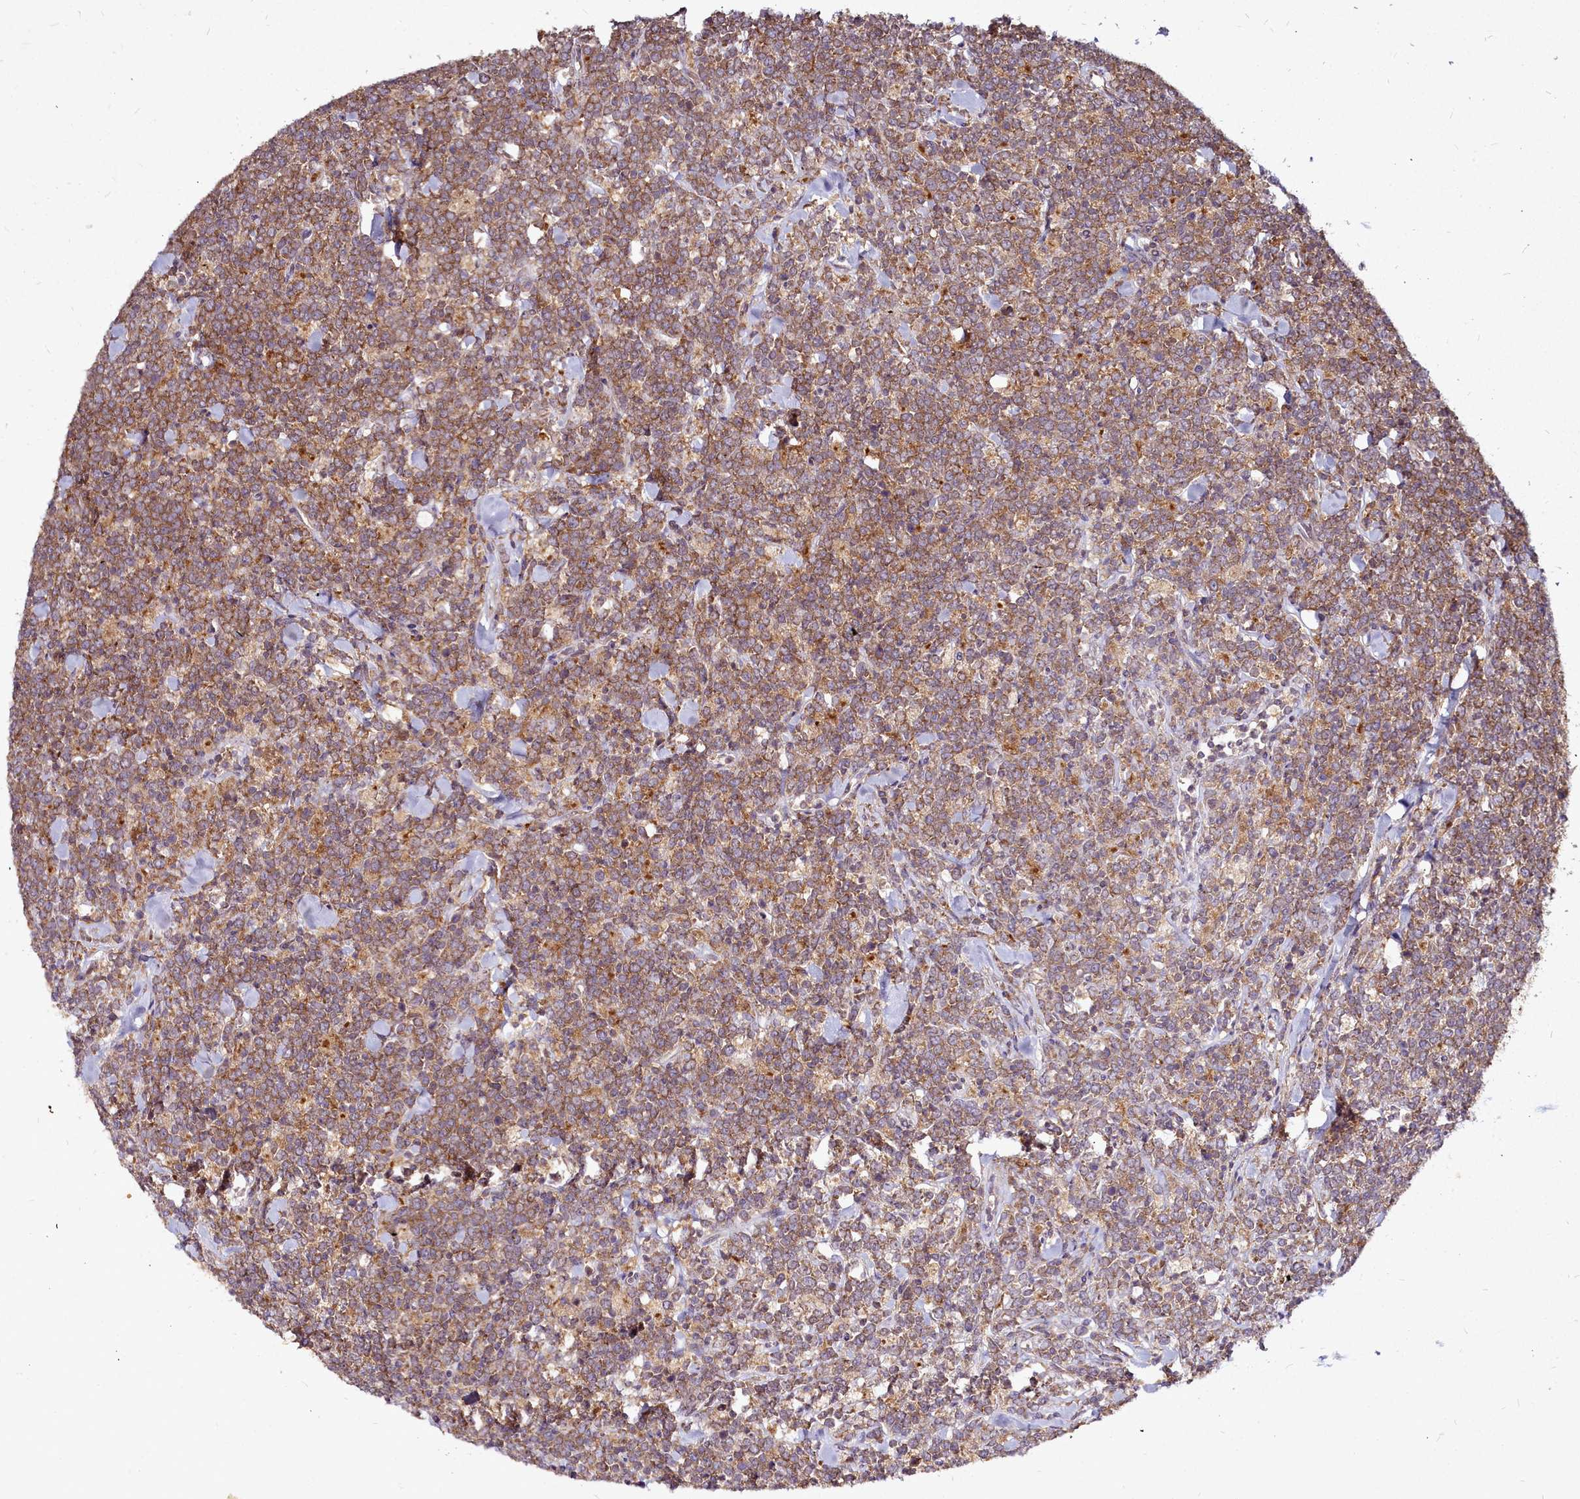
{"staining": {"intensity": "moderate", "quantity": ">75%", "location": "cytoplasmic/membranous"}, "tissue": "lymphoma", "cell_type": "Tumor cells", "image_type": "cancer", "snomed": [{"axis": "morphology", "description": "Malignant lymphoma, non-Hodgkin's type, High grade"}, {"axis": "topography", "description": "Small intestine"}], "caption": "Immunohistochemical staining of lymphoma displays medium levels of moderate cytoplasmic/membranous protein positivity in approximately >75% of tumor cells.", "gene": "NCKAP1L", "patient": {"sex": "male", "age": 8}}